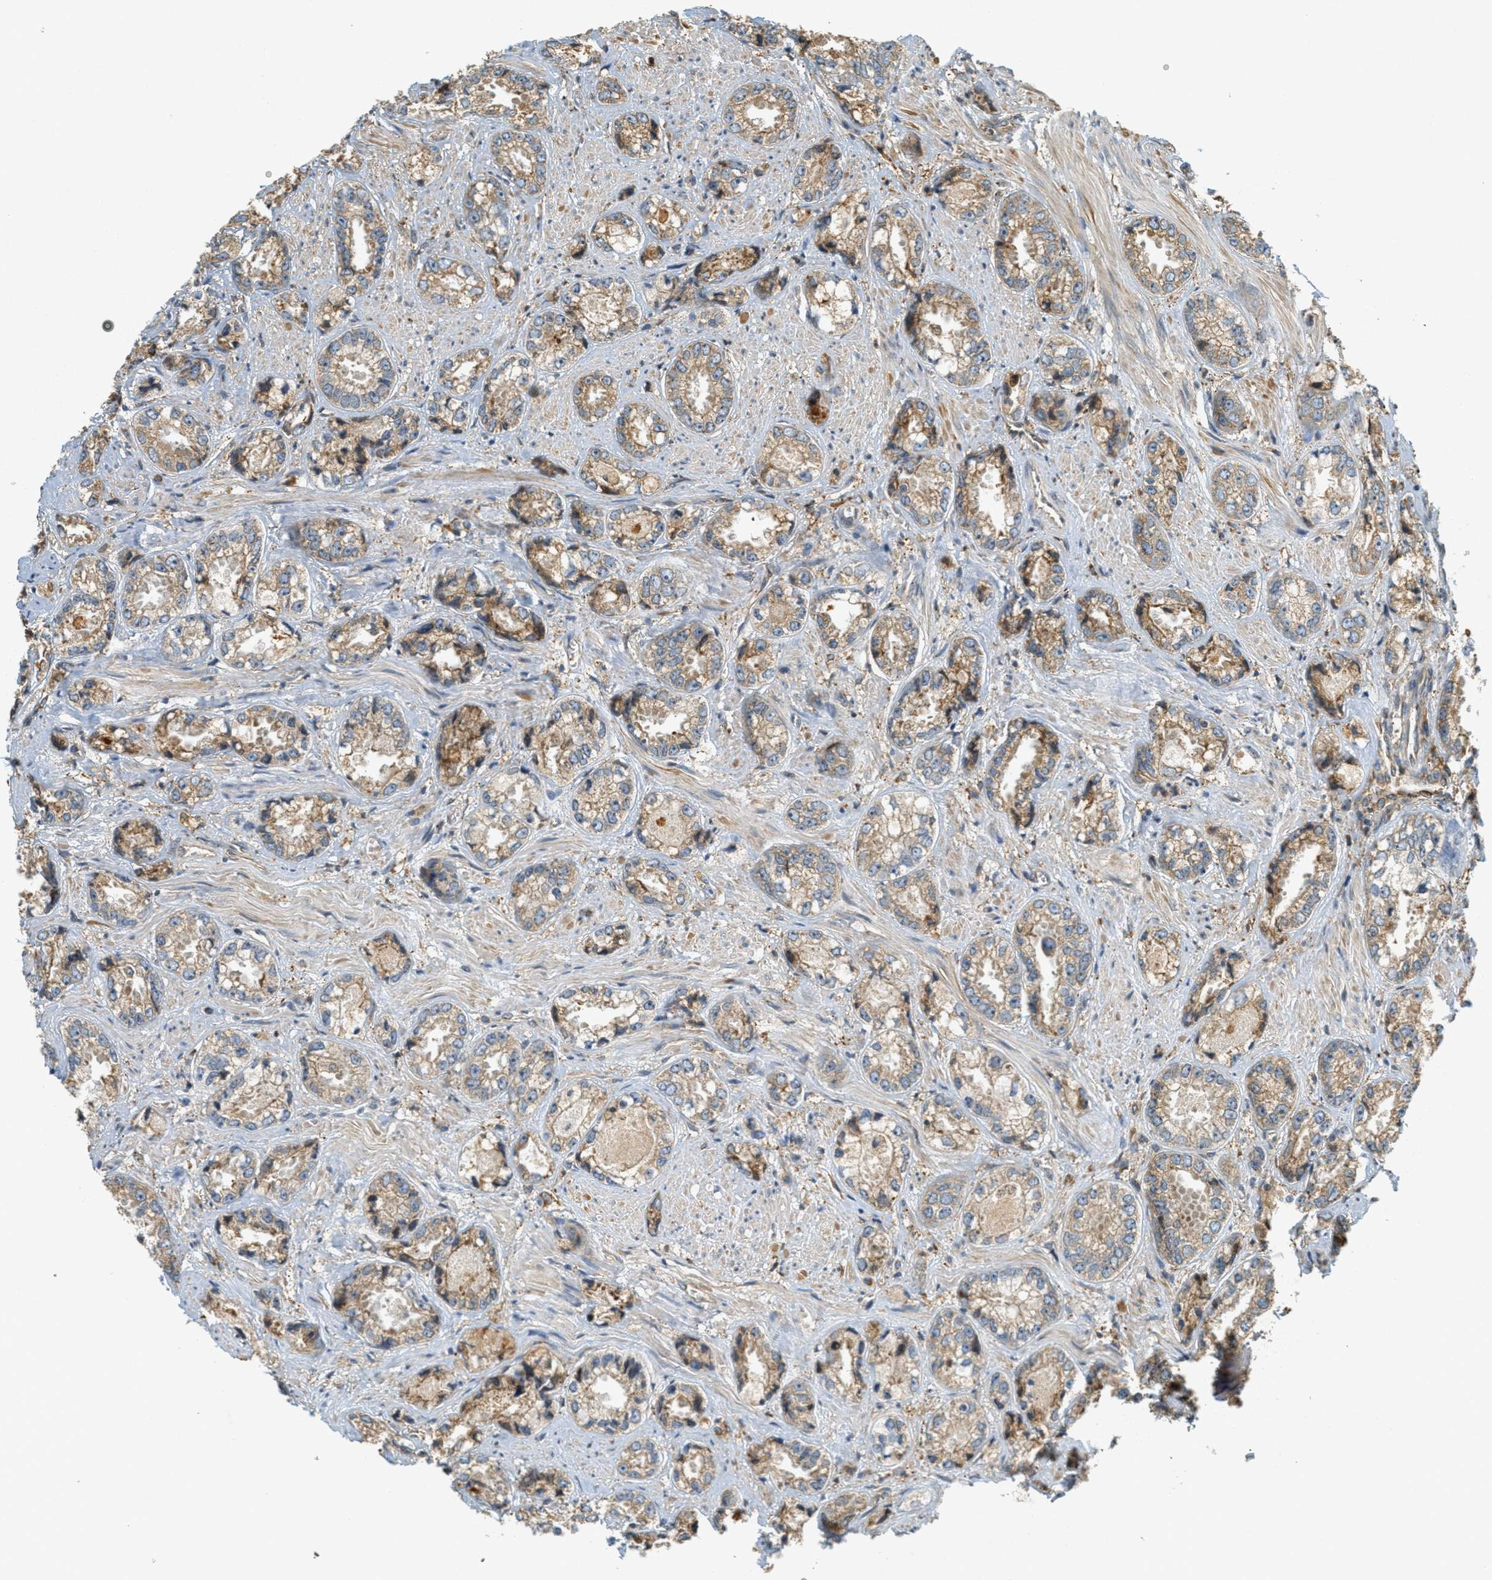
{"staining": {"intensity": "moderate", "quantity": ">75%", "location": "cytoplasmic/membranous"}, "tissue": "prostate cancer", "cell_type": "Tumor cells", "image_type": "cancer", "snomed": [{"axis": "morphology", "description": "Adenocarcinoma, High grade"}, {"axis": "topography", "description": "Prostate"}], "caption": "Protein expression analysis of human prostate cancer reveals moderate cytoplasmic/membranous expression in about >75% of tumor cells.", "gene": "PDK1", "patient": {"sex": "male", "age": 61}}